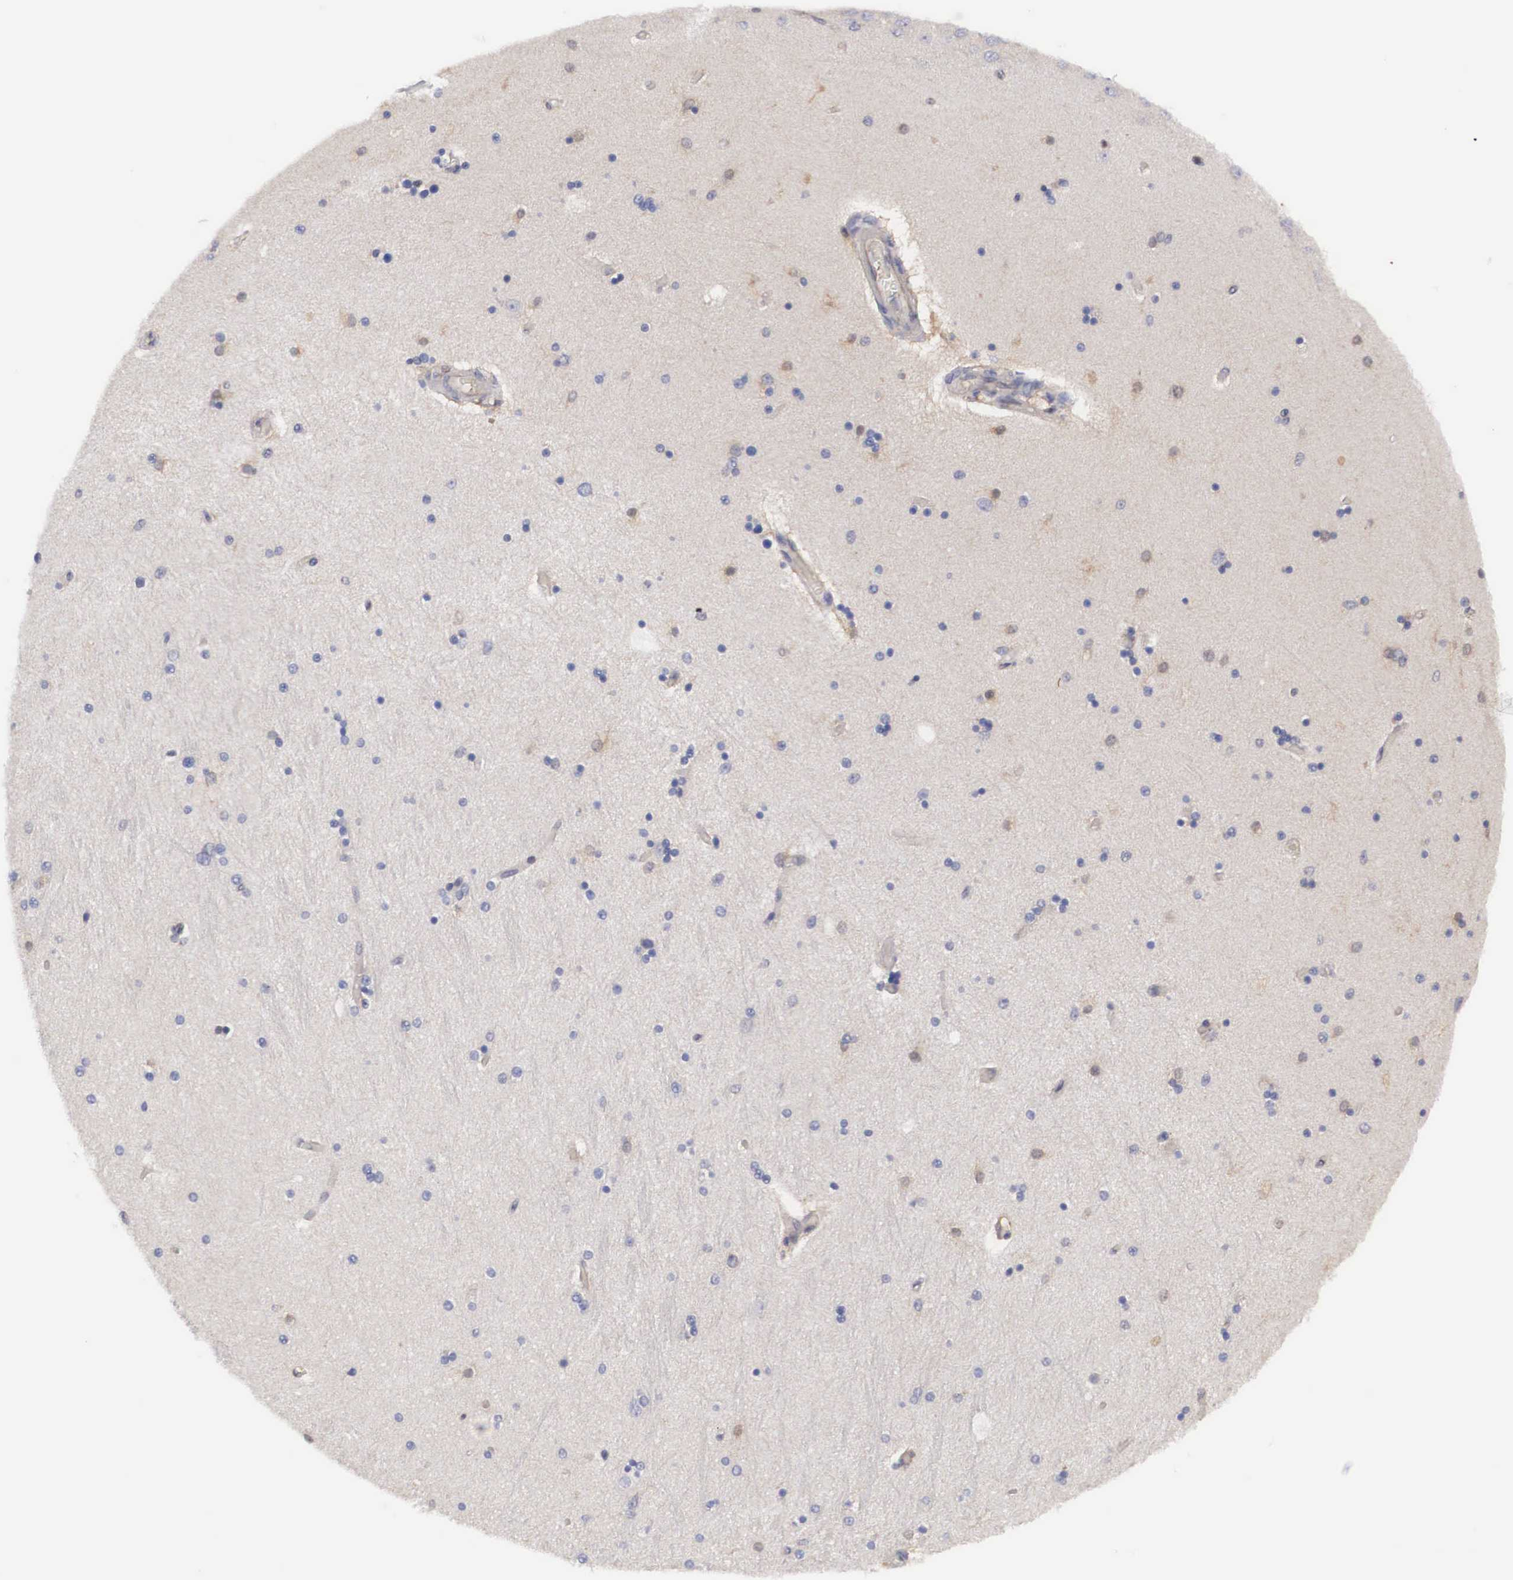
{"staining": {"intensity": "weak", "quantity": "<25%", "location": "cytoplasmic/membranous,nuclear"}, "tissue": "hippocampus", "cell_type": "Glial cells", "image_type": "normal", "snomed": [{"axis": "morphology", "description": "Normal tissue, NOS"}, {"axis": "topography", "description": "Hippocampus"}], "caption": "Immunohistochemistry photomicrograph of normal hippocampus: hippocampus stained with DAB (3,3'-diaminobenzidine) exhibits no significant protein positivity in glial cells.", "gene": "ADSL", "patient": {"sex": "female", "age": 54}}